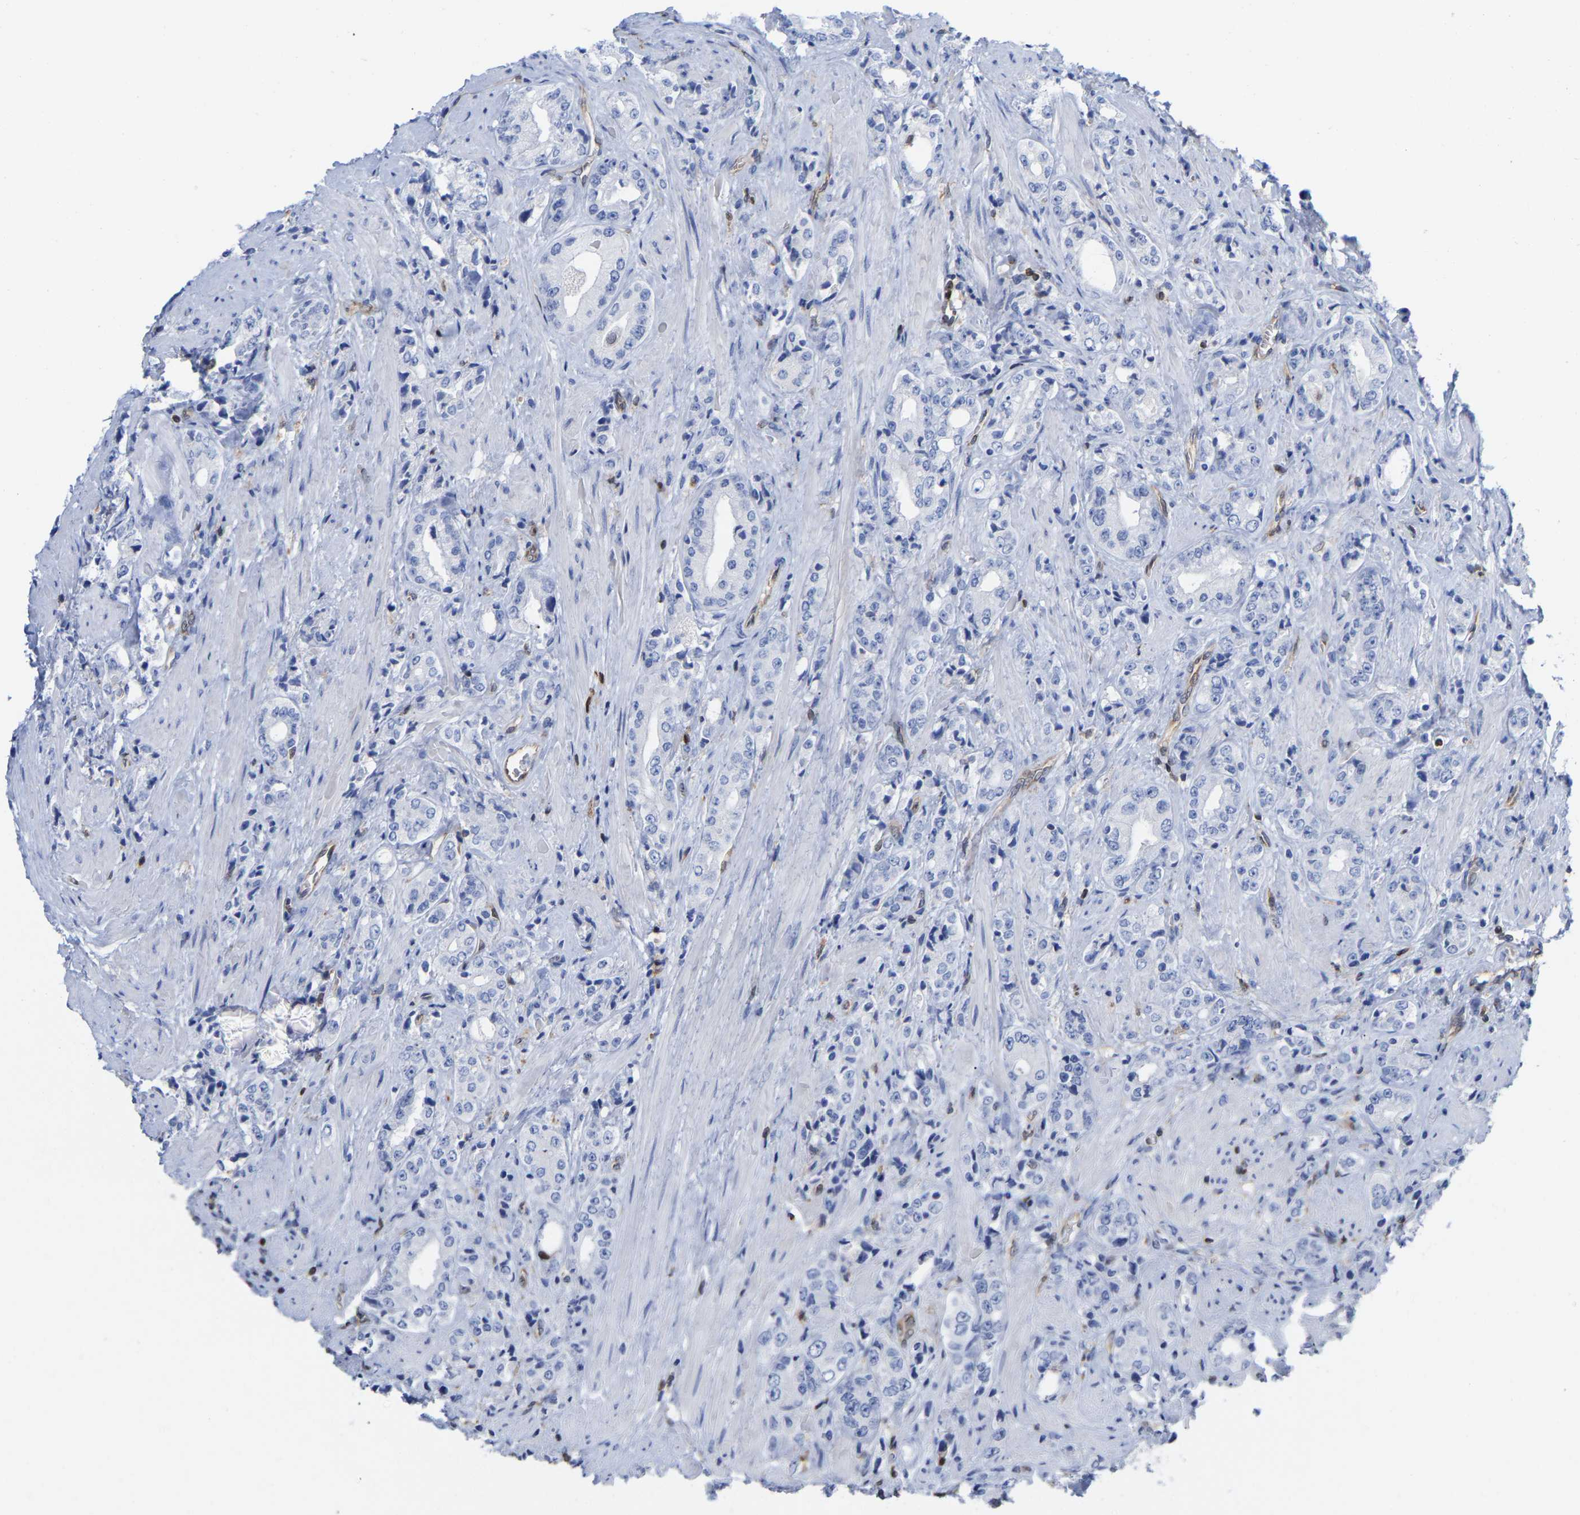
{"staining": {"intensity": "negative", "quantity": "none", "location": "none"}, "tissue": "prostate cancer", "cell_type": "Tumor cells", "image_type": "cancer", "snomed": [{"axis": "morphology", "description": "Adenocarcinoma, High grade"}, {"axis": "topography", "description": "Prostate"}], "caption": "Immunohistochemistry (IHC) of human prostate high-grade adenocarcinoma shows no positivity in tumor cells. (Brightfield microscopy of DAB IHC at high magnification).", "gene": "GIMAP4", "patient": {"sex": "male", "age": 61}}